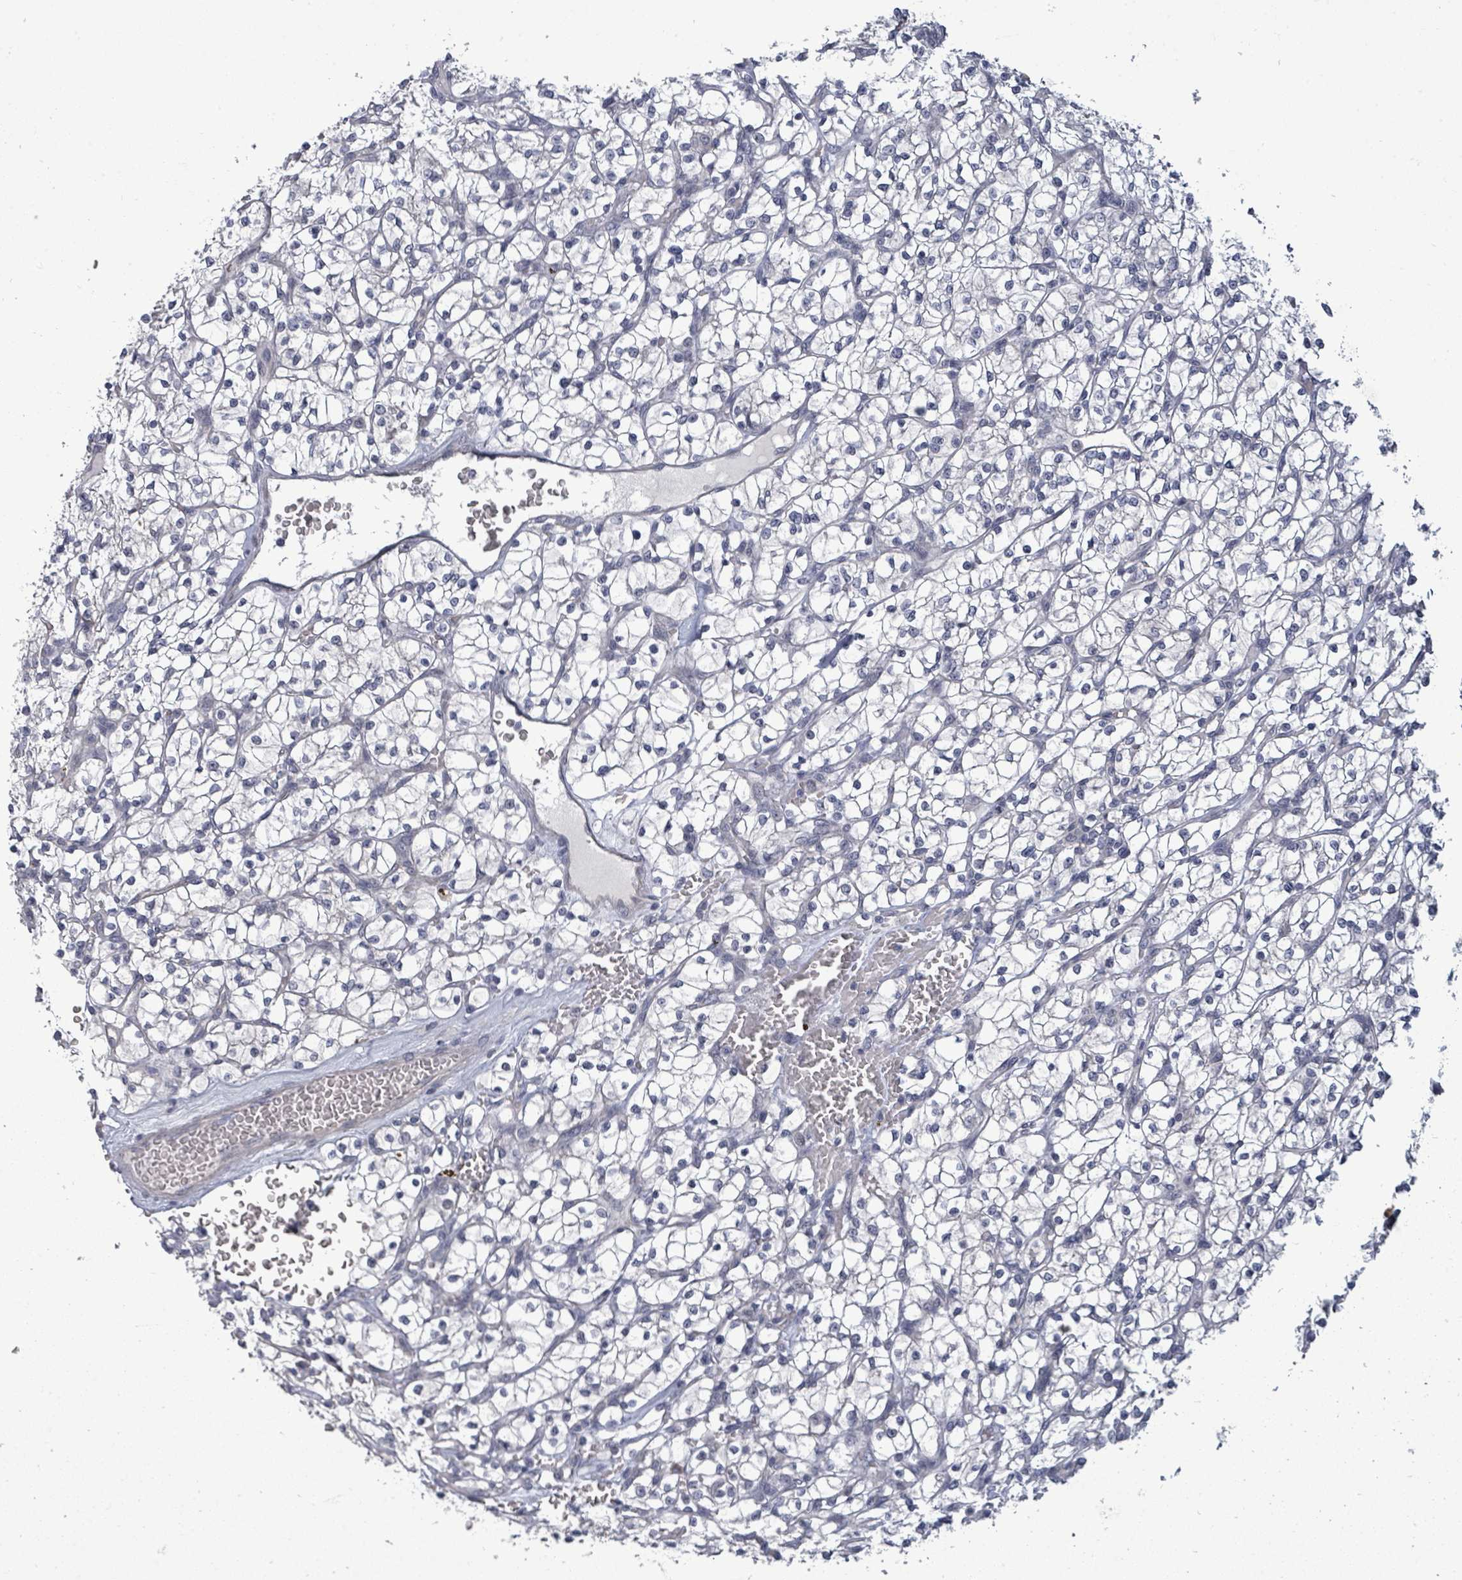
{"staining": {"intensity": "negative", "quantity": "none", "location": "none"}, "tissue": "renal cancer", "cell_type": "Tumor cells", "image_type": "cancer", "snomed": [{"axis": "morphology", "description": "Adenocarcinoma, NOS"}, {"axis": "topography", "description": "Kidney"}], "caption": "Tumor cells are negative for brown protein staining in adenocarcinoma (renal). Nuclei are stained in blue.", "gene": "ASB12", "patient": {"sex": "female", "age": 64}}